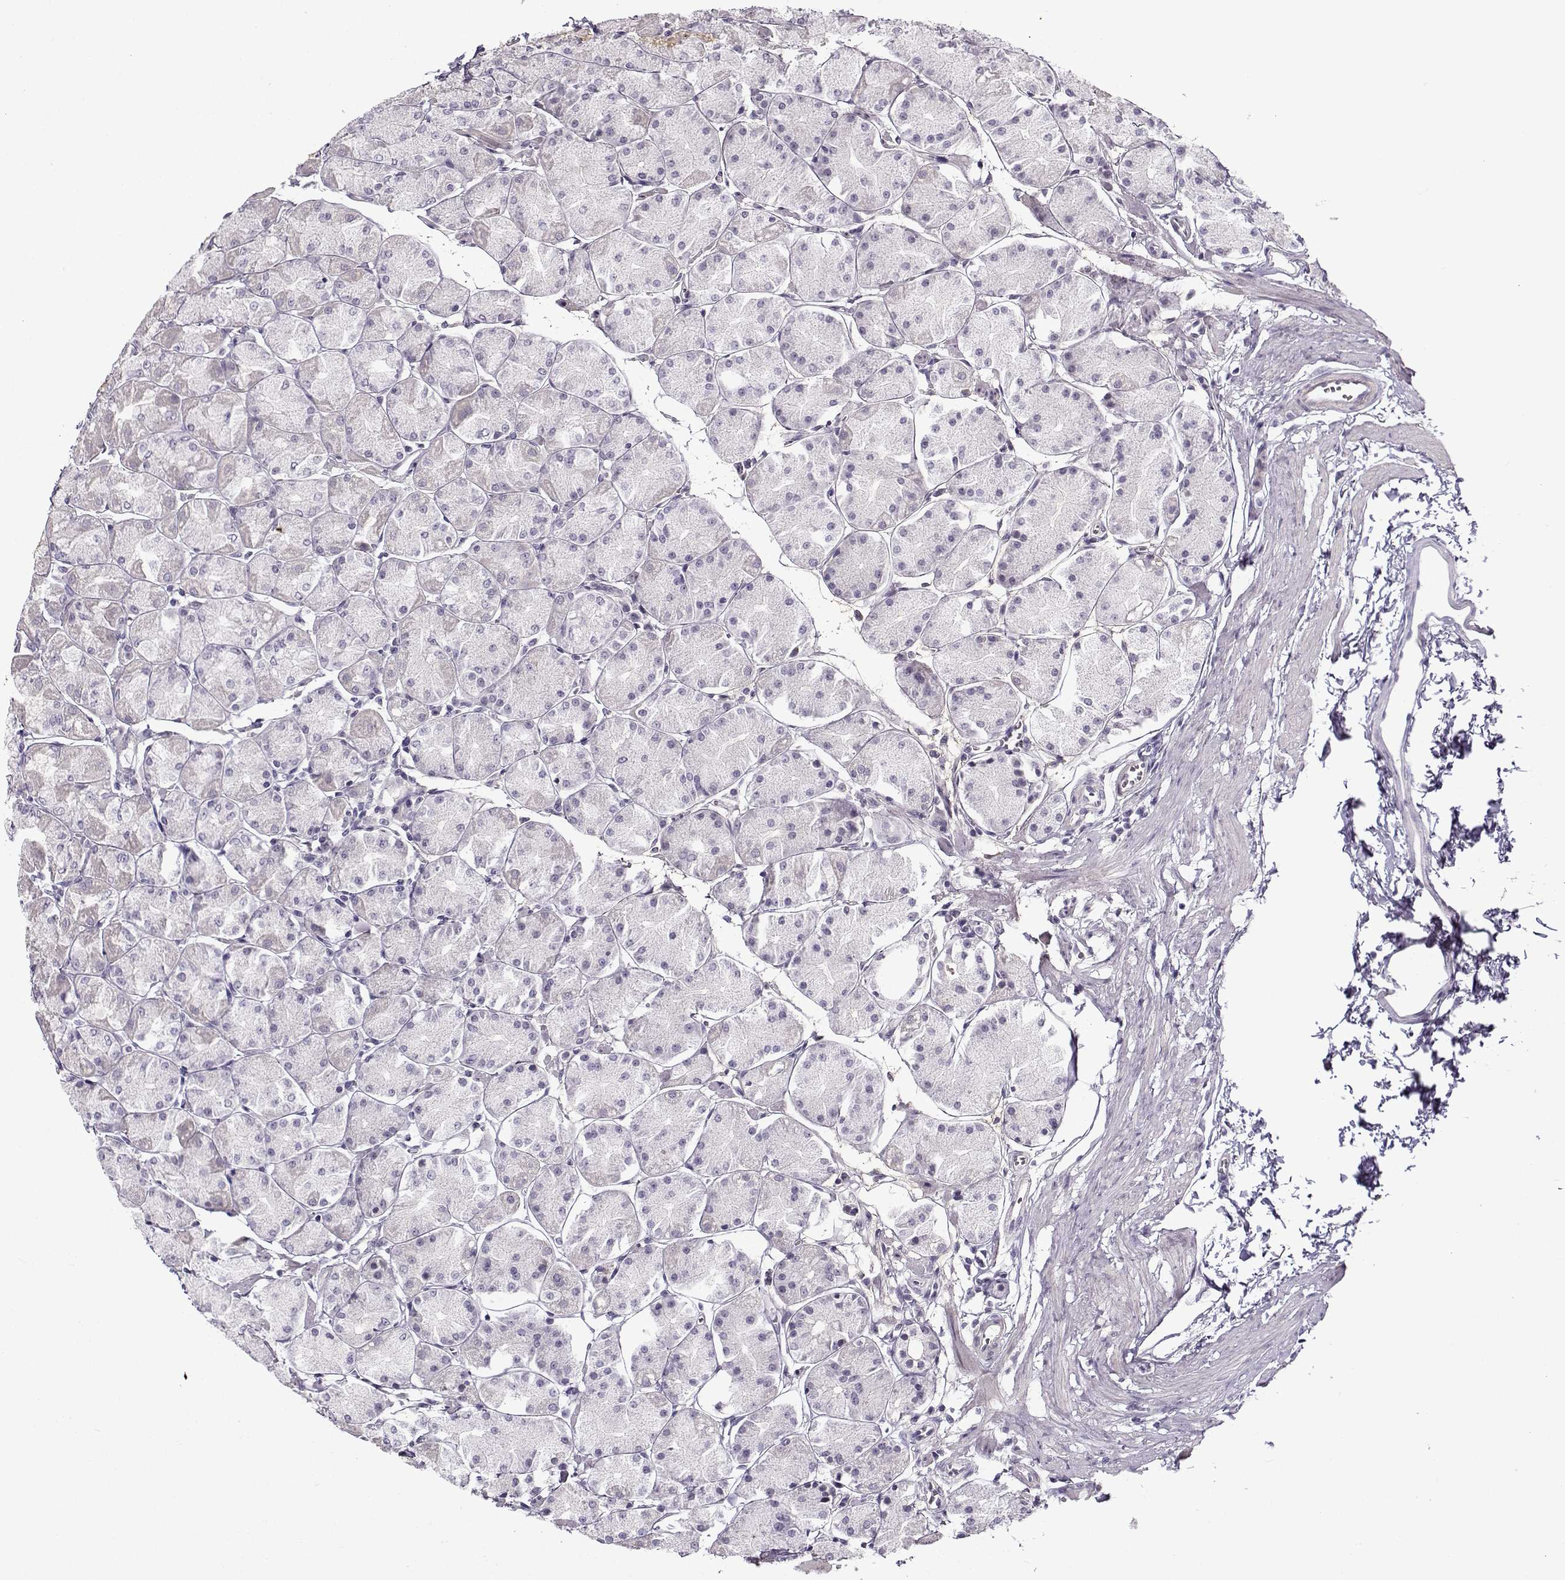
{"staining": {"intensity": "negative", "quantity": "none", "location": "none"}, "tissue": "stomach", "cell_type": "Glandular cells", "image_type": "normal", "snomed": [{"axis": "morphology", "description": "Normal tissue, NOS"}, {"axis": "topography", "description": "Stomach, upper"}], "caption": "IHC photomicrograph of benign stomach: human stomach stained with DAB demonstrates no significant protein positivity in glandular cells.", "gene": "TEX55", "patient": {"sex": "male", "age": 60}}